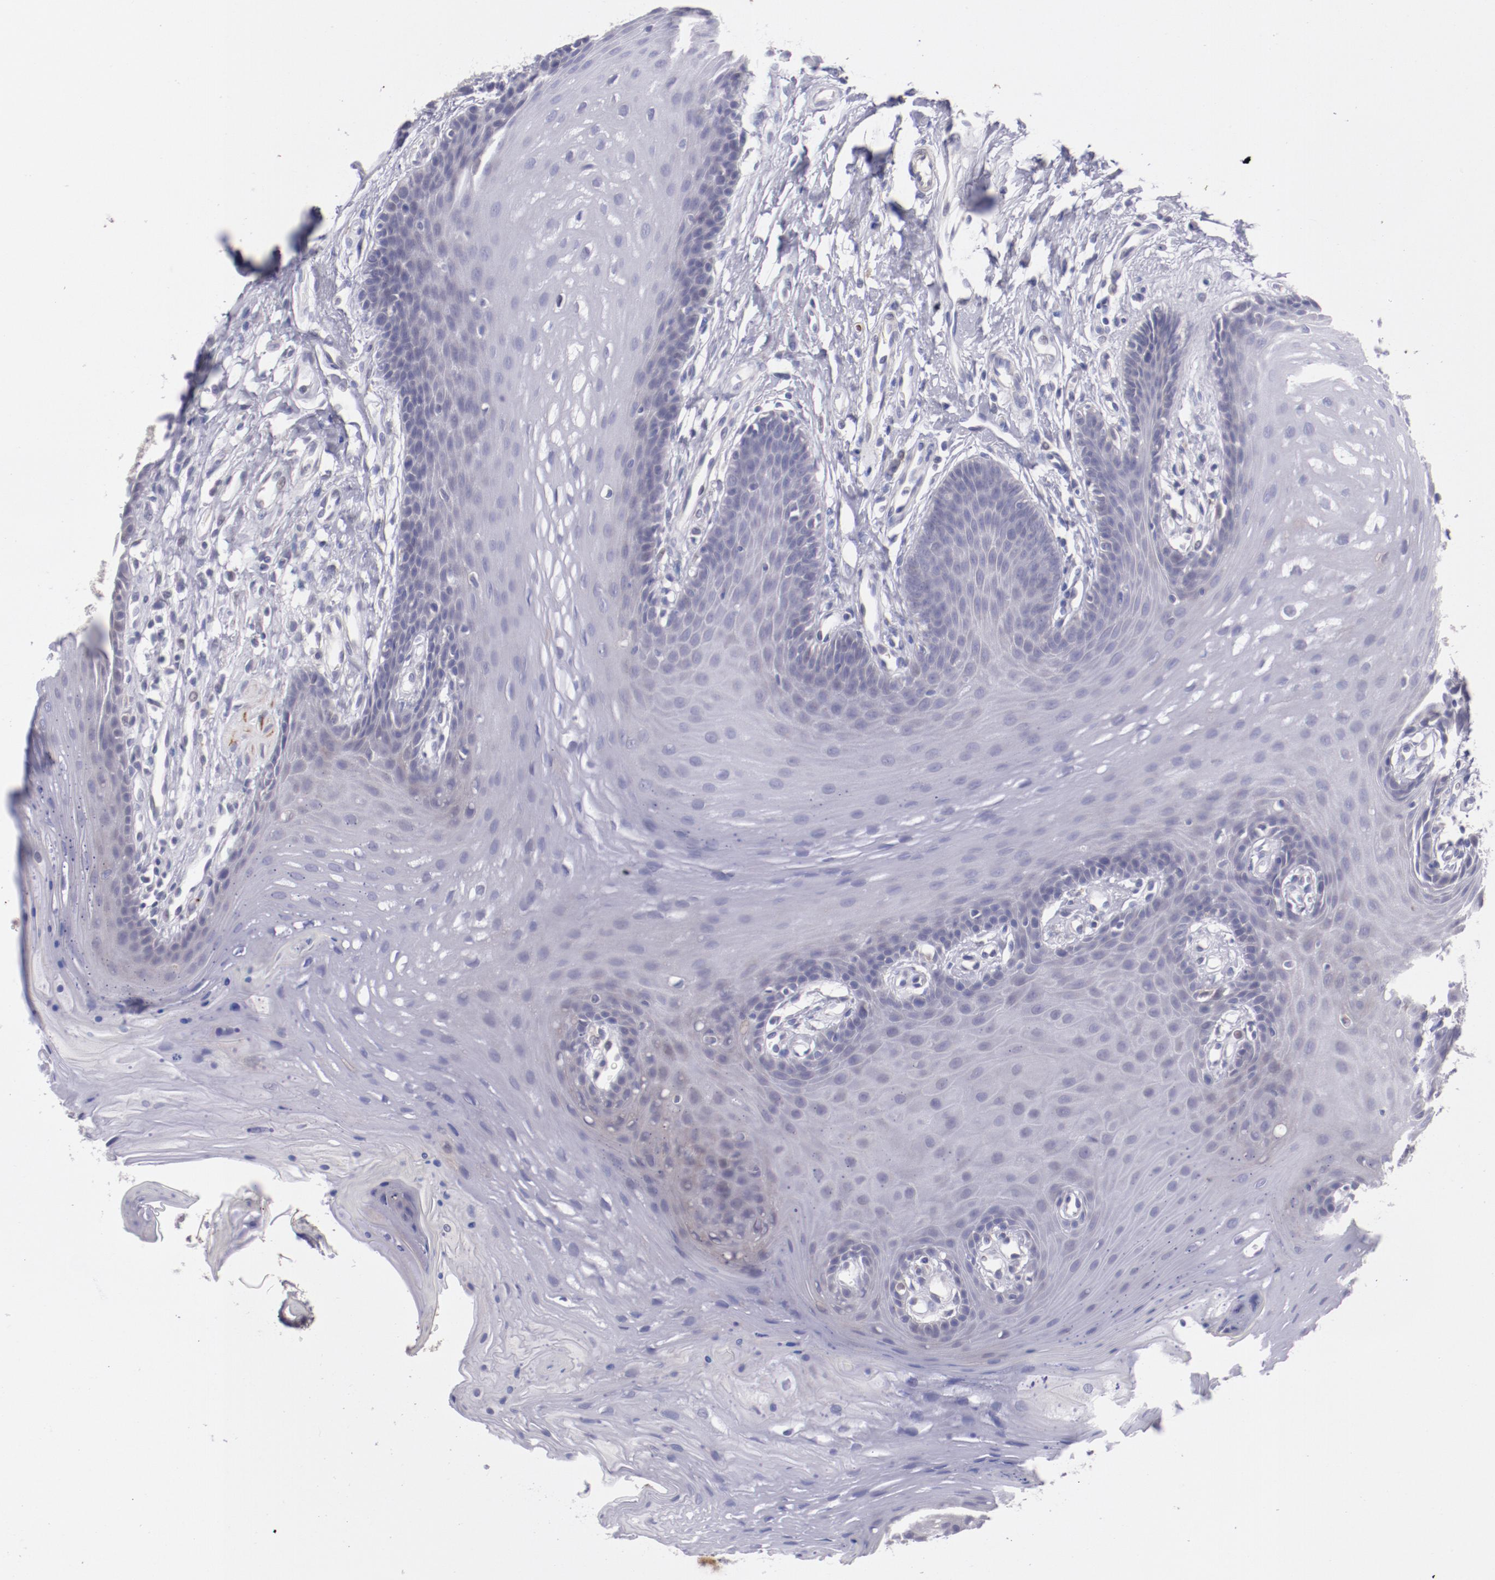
{"staining": {"intensity": "negative", "quantity": "none", "location": "none"}, "tissue": "oral mucosa", "cell_type": "Squamous epithelial cells", "image_type": "normal", "snomed": [{"axis": "morphology", "description": "Normal tissue, NOS"}, {"axis": "topography", "description": "Oral tissue"}], "caption": "IHC image of unremarkable human oral mucosa stained for a protein (brown), which shows no staining in squamous epithelial cells. (Brightfield microscopy of DAB (3,3'-diaminobenzidine) IHC at high magnification).", "gene": "TRAF3", "patient": {"sex": "male", "age": 62}}